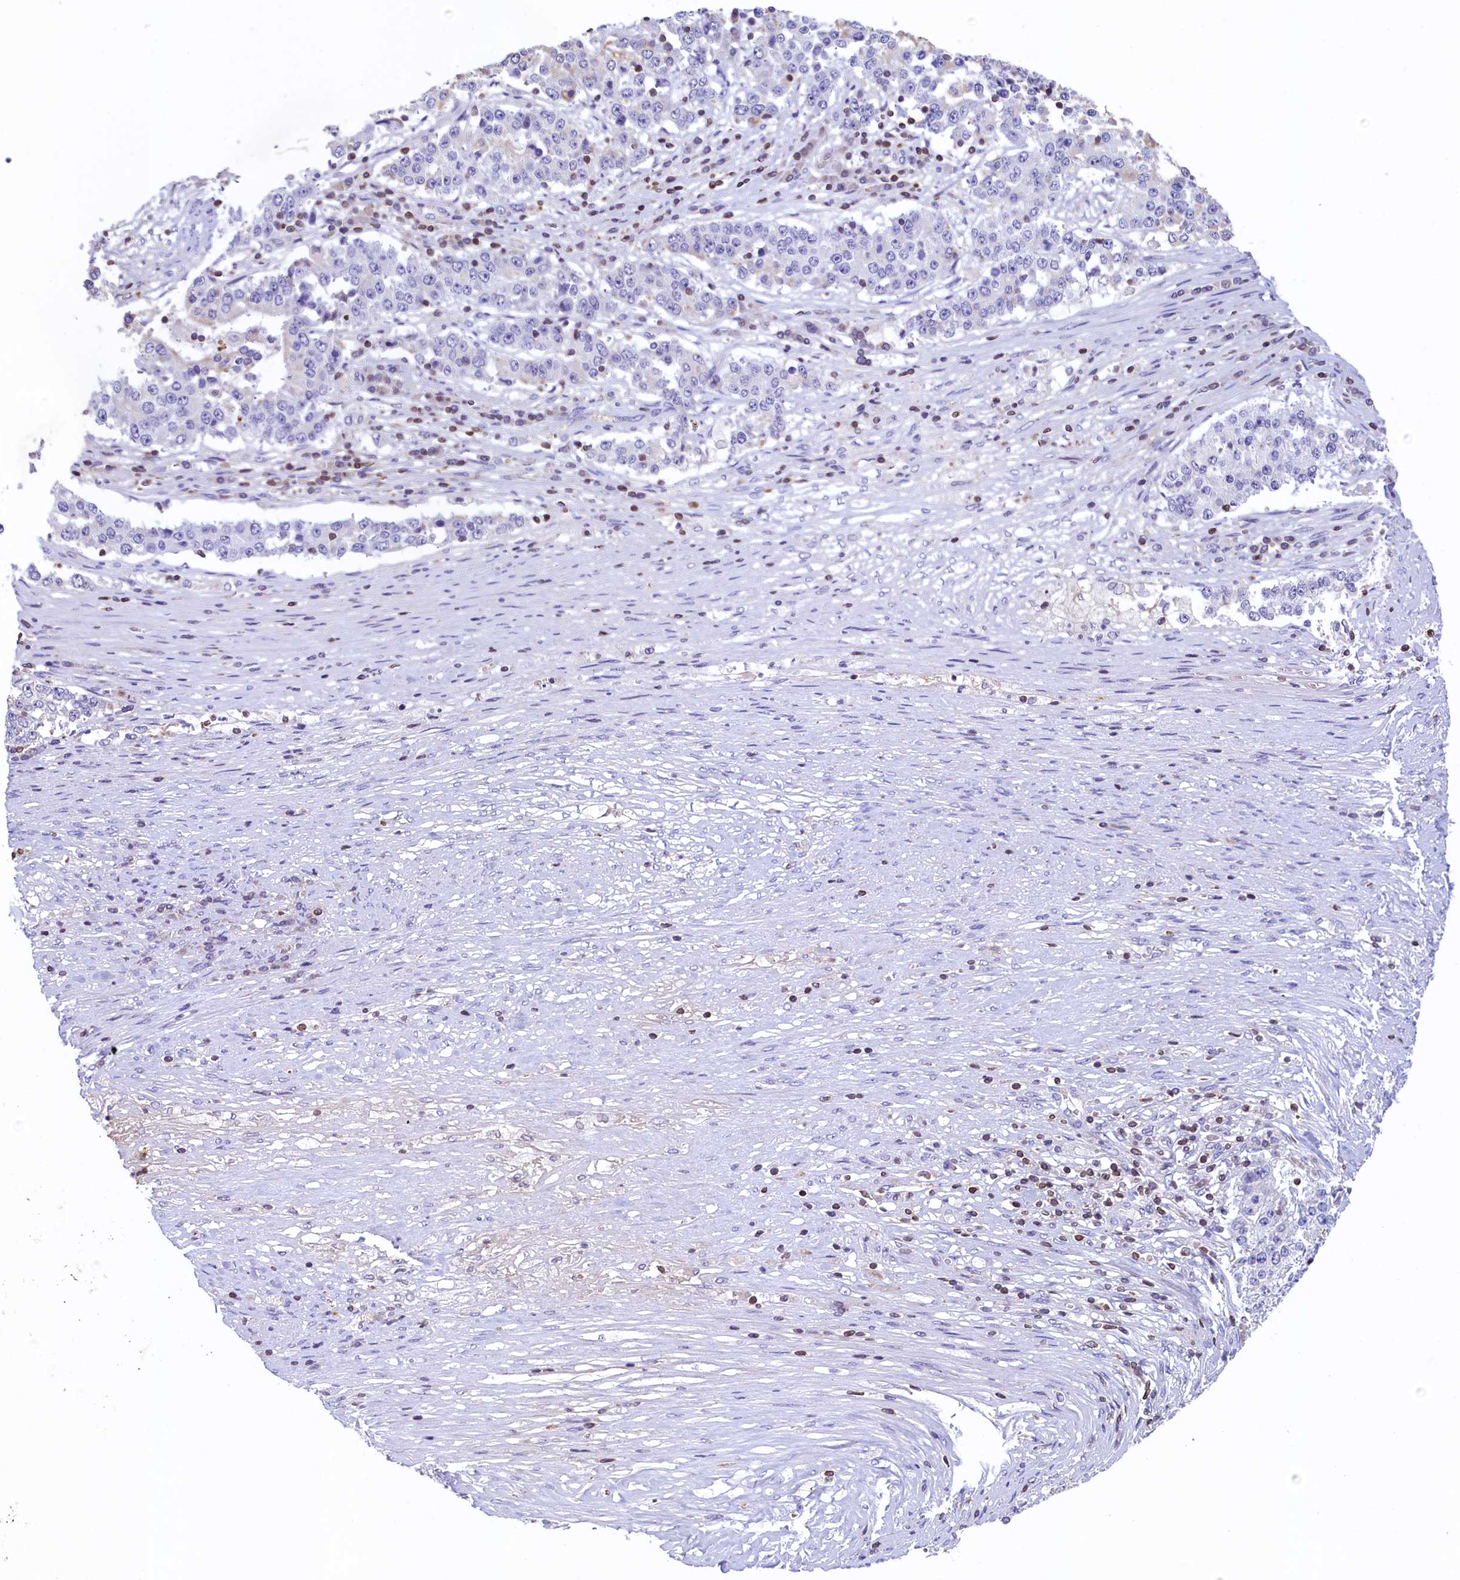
{"staining": {"intensity": "negative", "quantity": "none", "location": "none"}, "tissue": "stomach cancer", "cell_type": "Tumor cells", "image_type": "cancer", "snomed": [{"axis": "morphology", "description": "Adenocarcinoma, NOS"}, {"axis": "topography", "description": "Stomach"}], "caption": "Stomach cancer (adenocarcinoma) was stained to show a protein in brown. There is no significant positivity in tumor cells.", "gene": "TRAF3IP3", "patient": {"sex": "male", "age": 59}}